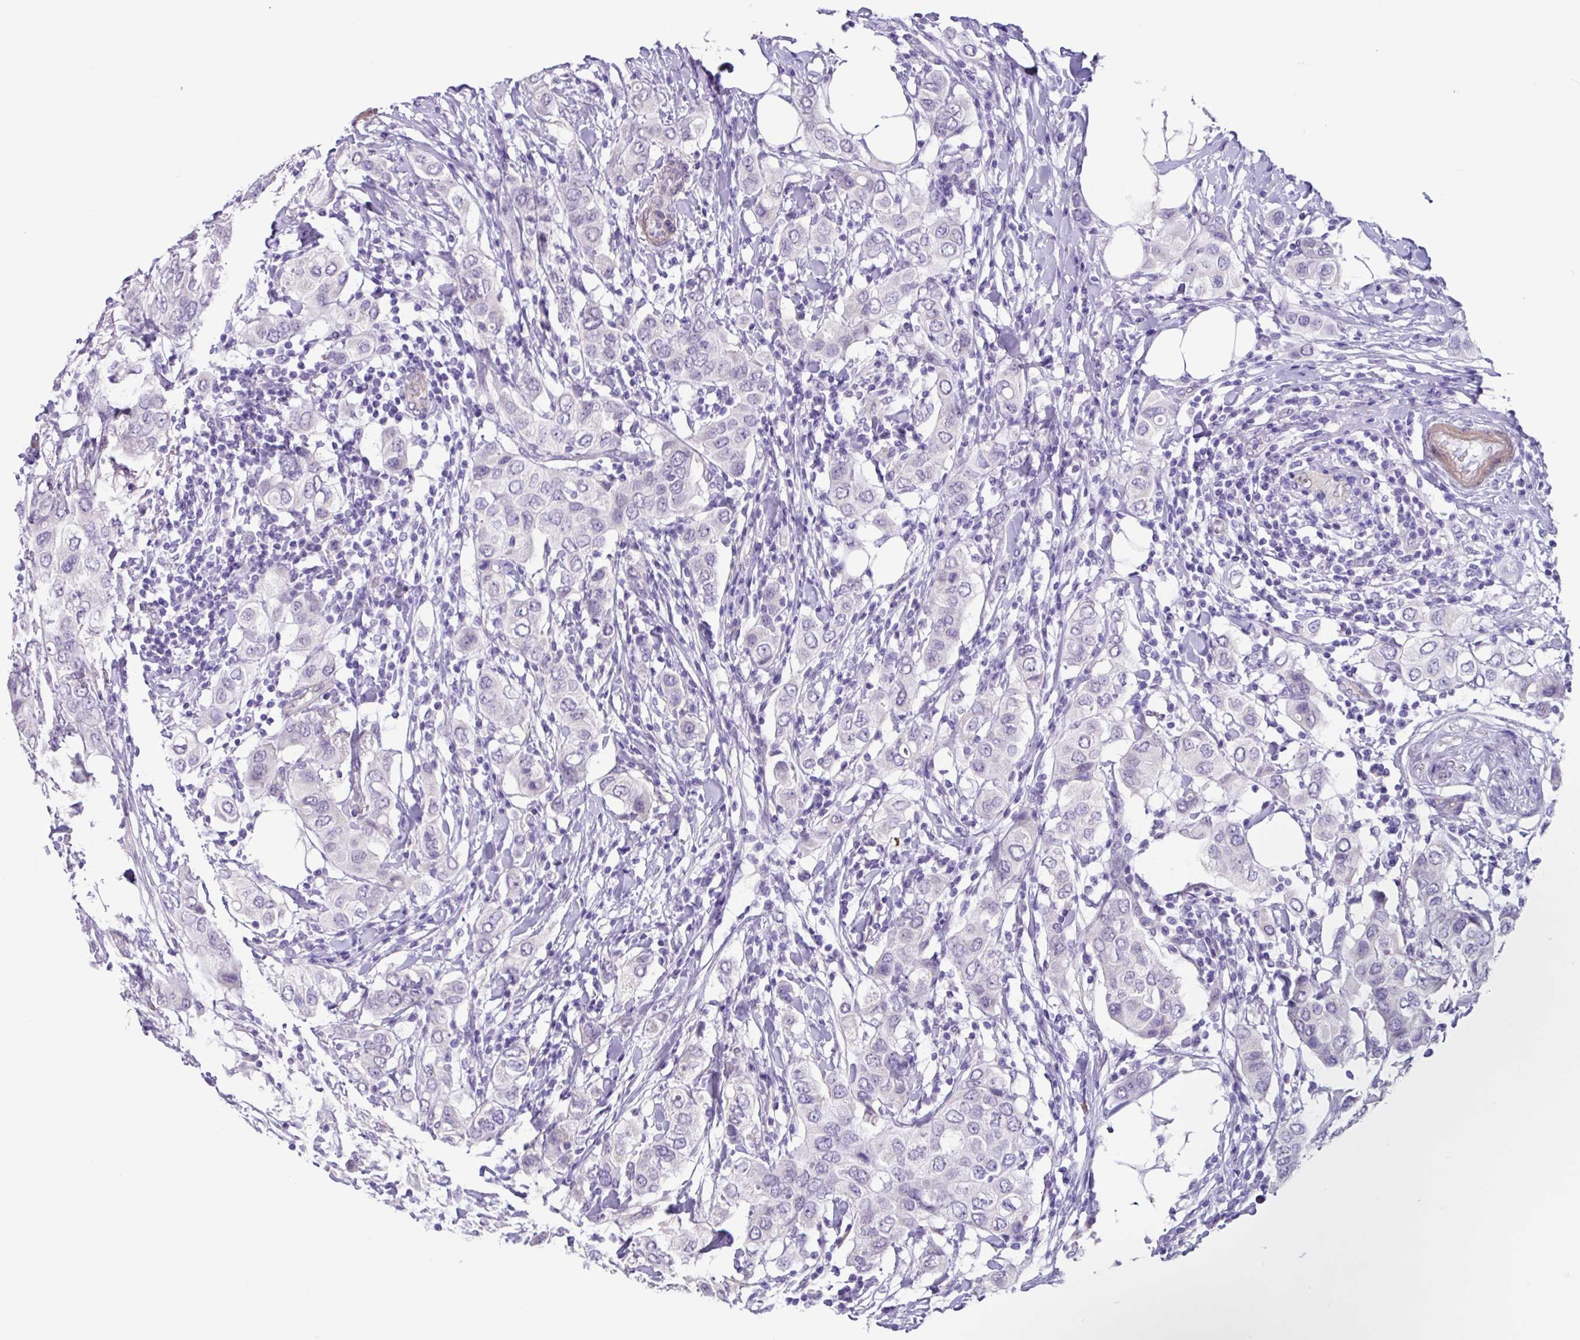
{"staining": {"intensity": "negative", "quantity": "none", "location": "none"}, "tissue": "breast cancer", "cell_type": "Tumor cells", "image_type": "cancer", "snomed": [{"axis": "morphology", "description": "Lobular carcinoma"}, {"axis": "topography", "description": "Breast"}], "caption": "Immunohistochemical staining of human breast cancer (lobular carcinoma) reveals no significant staining in tumor cells.", "gene": "OTX1", "patient": {"sex": "female", "age": 51}}